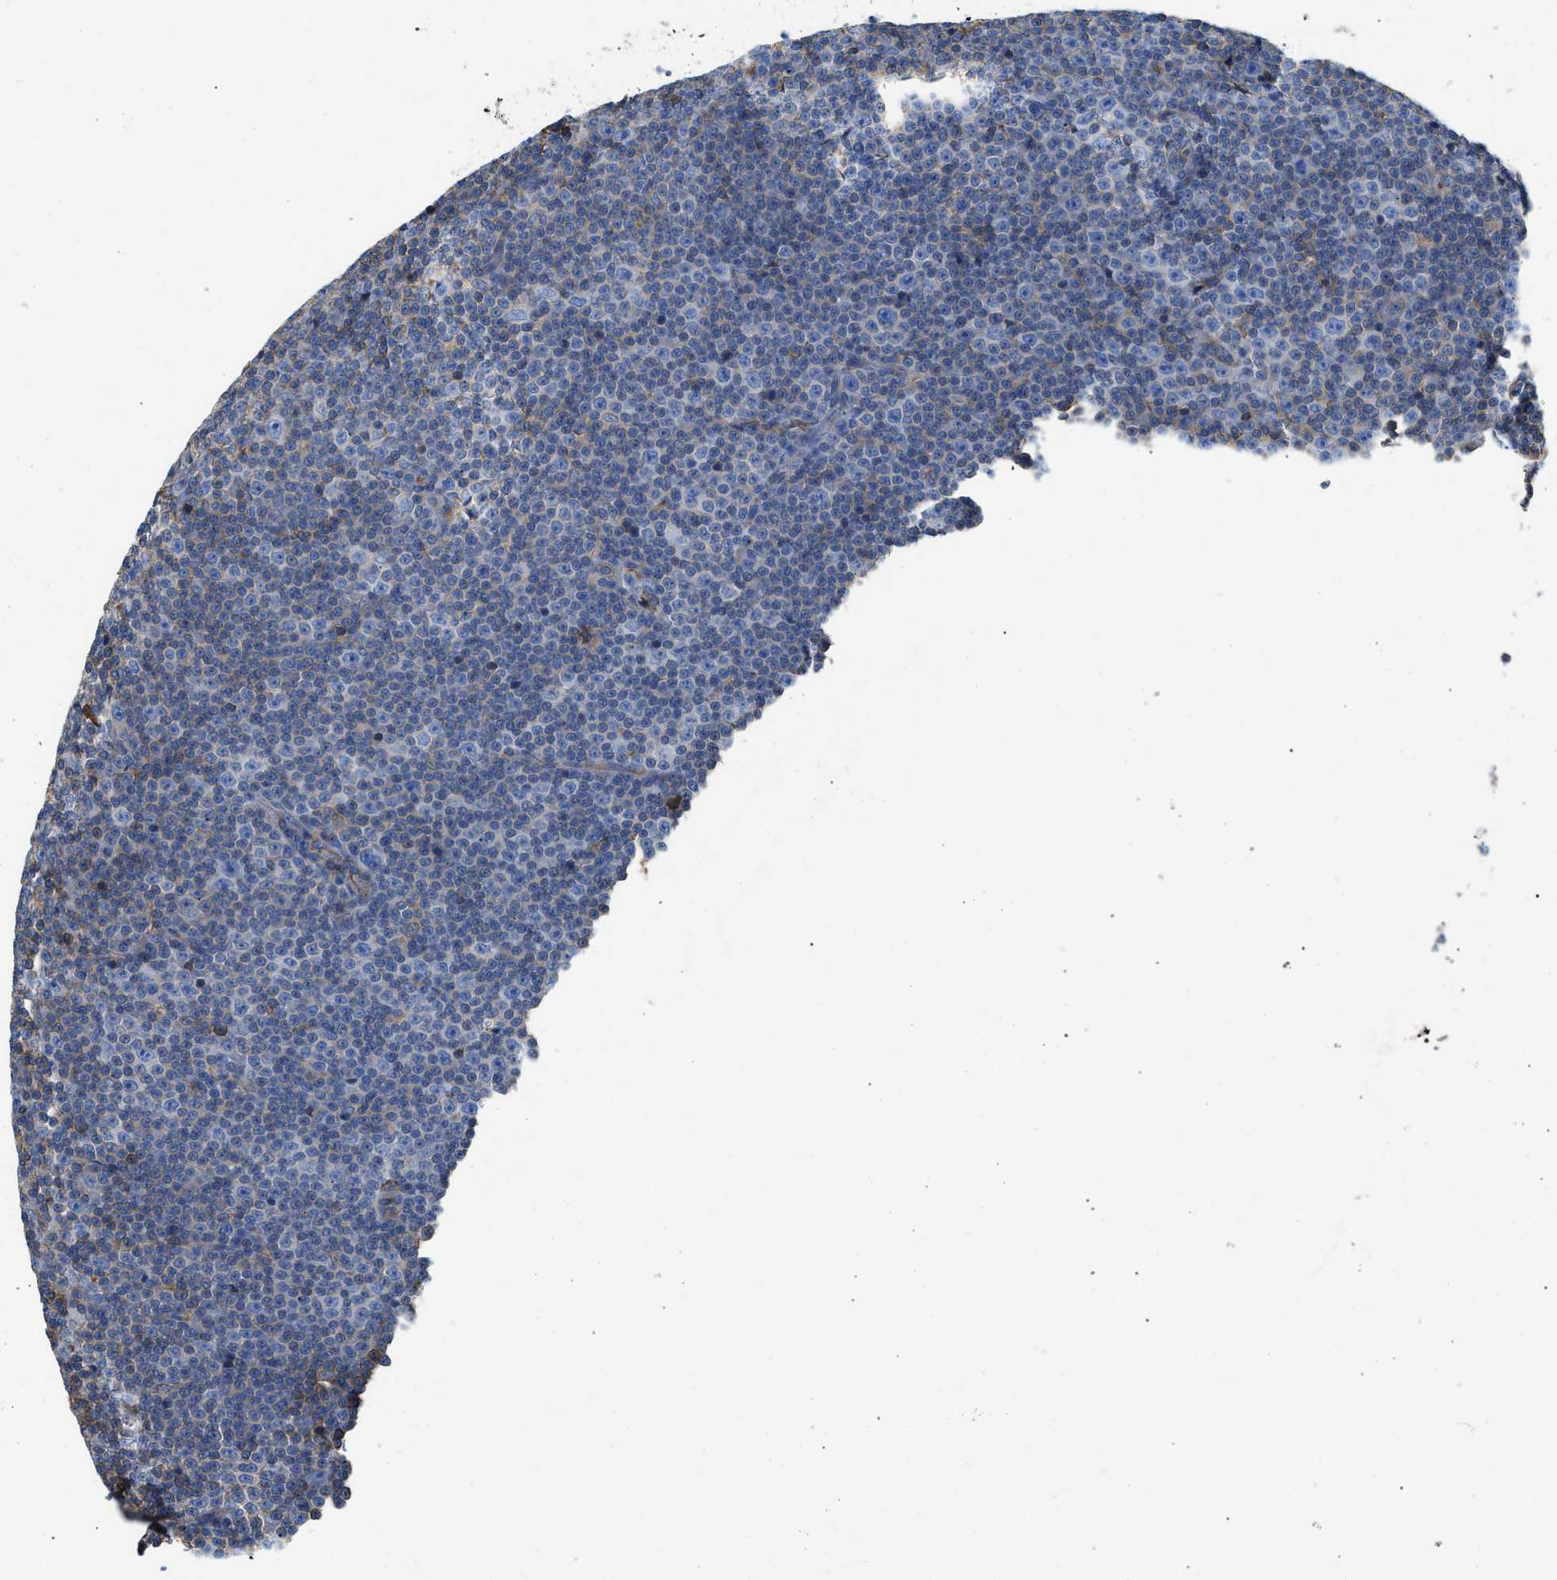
{"staining": {"intensity": "negative", "quantity": "none", "location": "none"}, "tissue": "lymphoma", "cell_type": "Tumor cells", "image_type": "cancer", "snomed": [{"axis": "morphology", "description": "Malignant lymphoma, non-Hodgkin's type, Low grade"}, {"axis": "topography", "description": "Lymph node"}], "caption": "This is an immunohistochemistry photomicrograph of human malignant lymphoma, non-Hodgkin's type (low-grade). There is no expression in tumor cells.", "gene": "ATP6V0D1", "patient": {"sex": "female", "age": 67}}